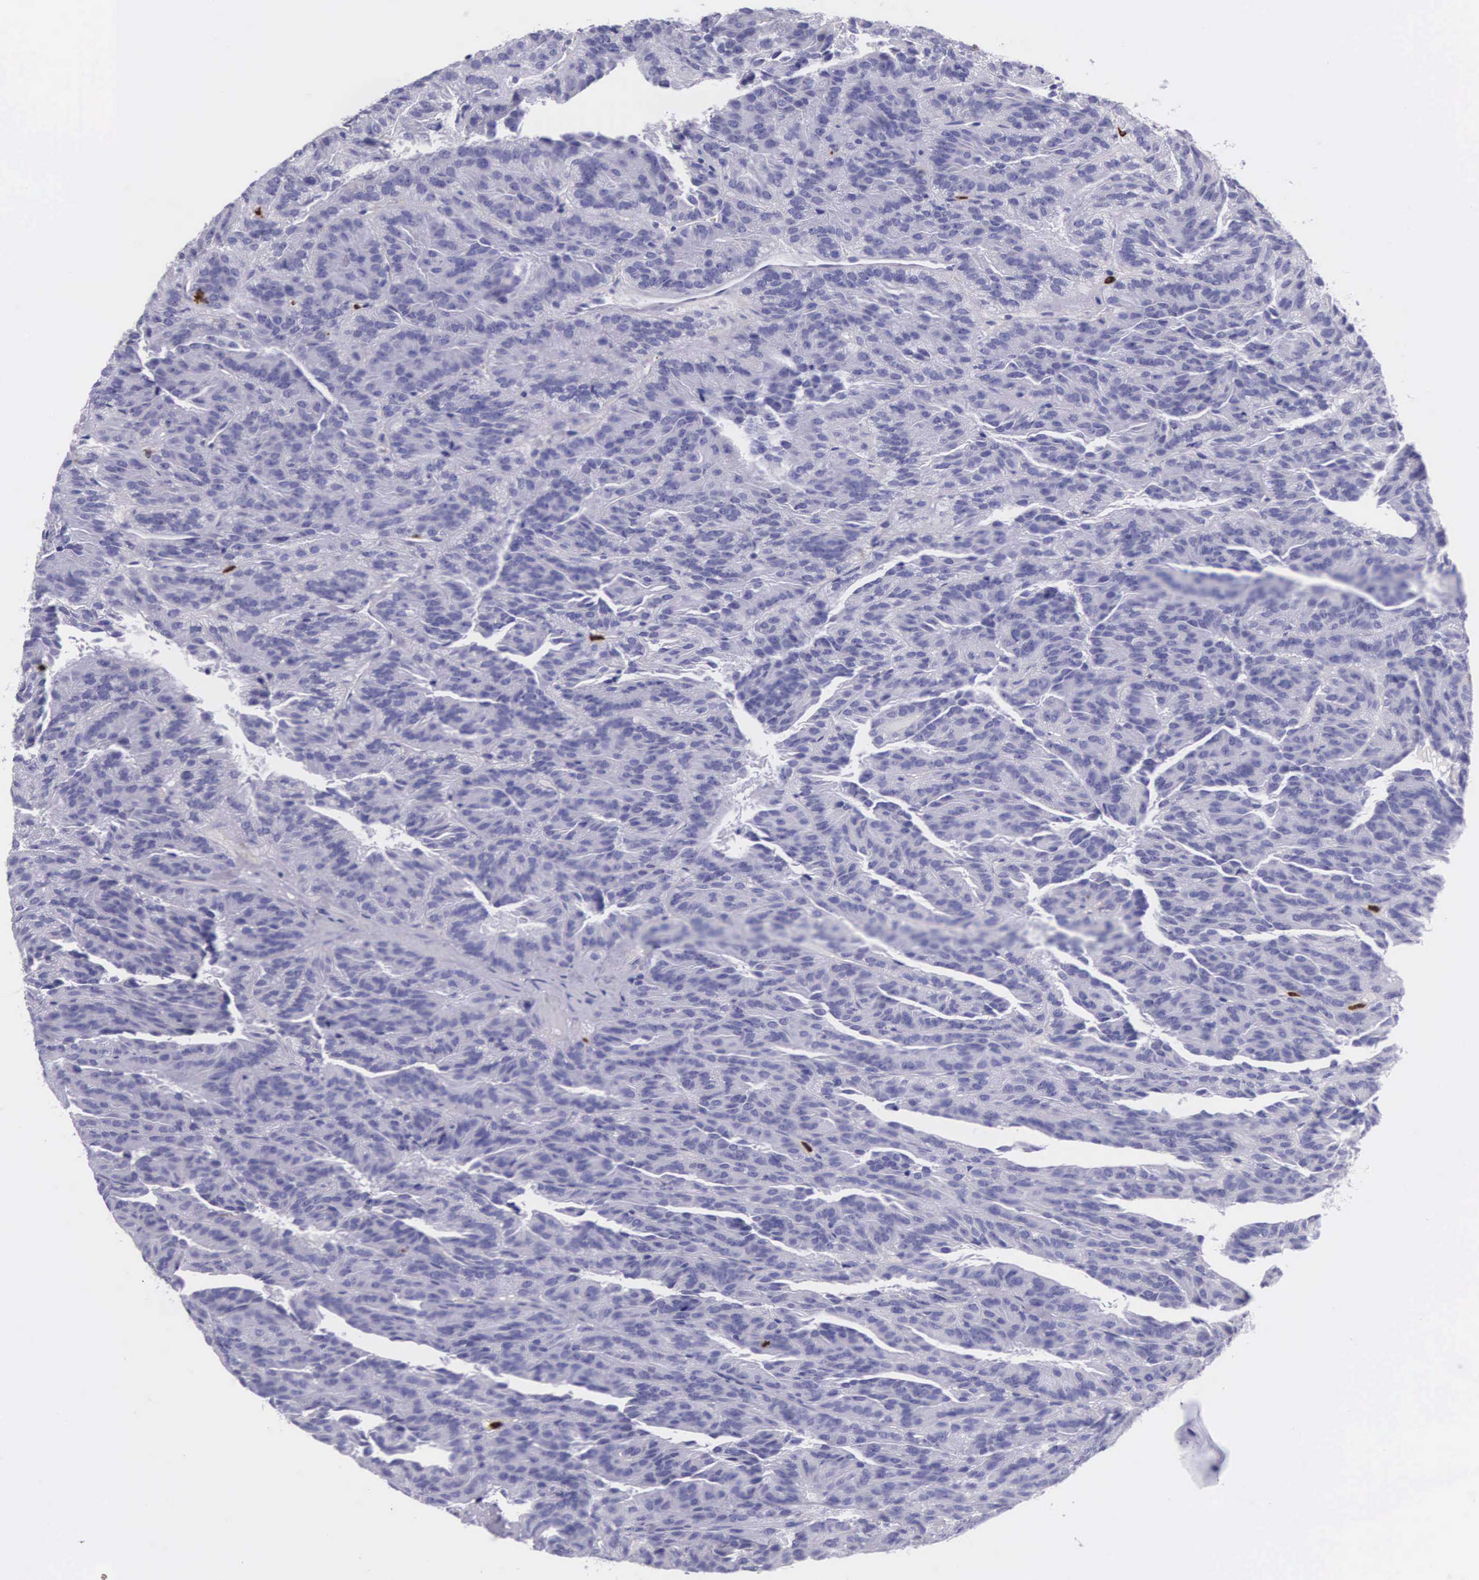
{"staining": {"intensity": "negative", "quantity": "none", "location": "none"}, "tissue": "renal cancer", "cell_type": "Tumor cells", "image_type": "cancer", "snomed": [{"axis": "morphology", "description": "Adenocarcinoma, NOS"}, {"axis": "topography", "description": "Kidney"}], "caption": "DAB immunohistochemical staining of human adenocarcinoma (renal) shows no significant staining in tumor cells.", "gene": "FCN1", "patient": {"sex": "male", "age": 46}}